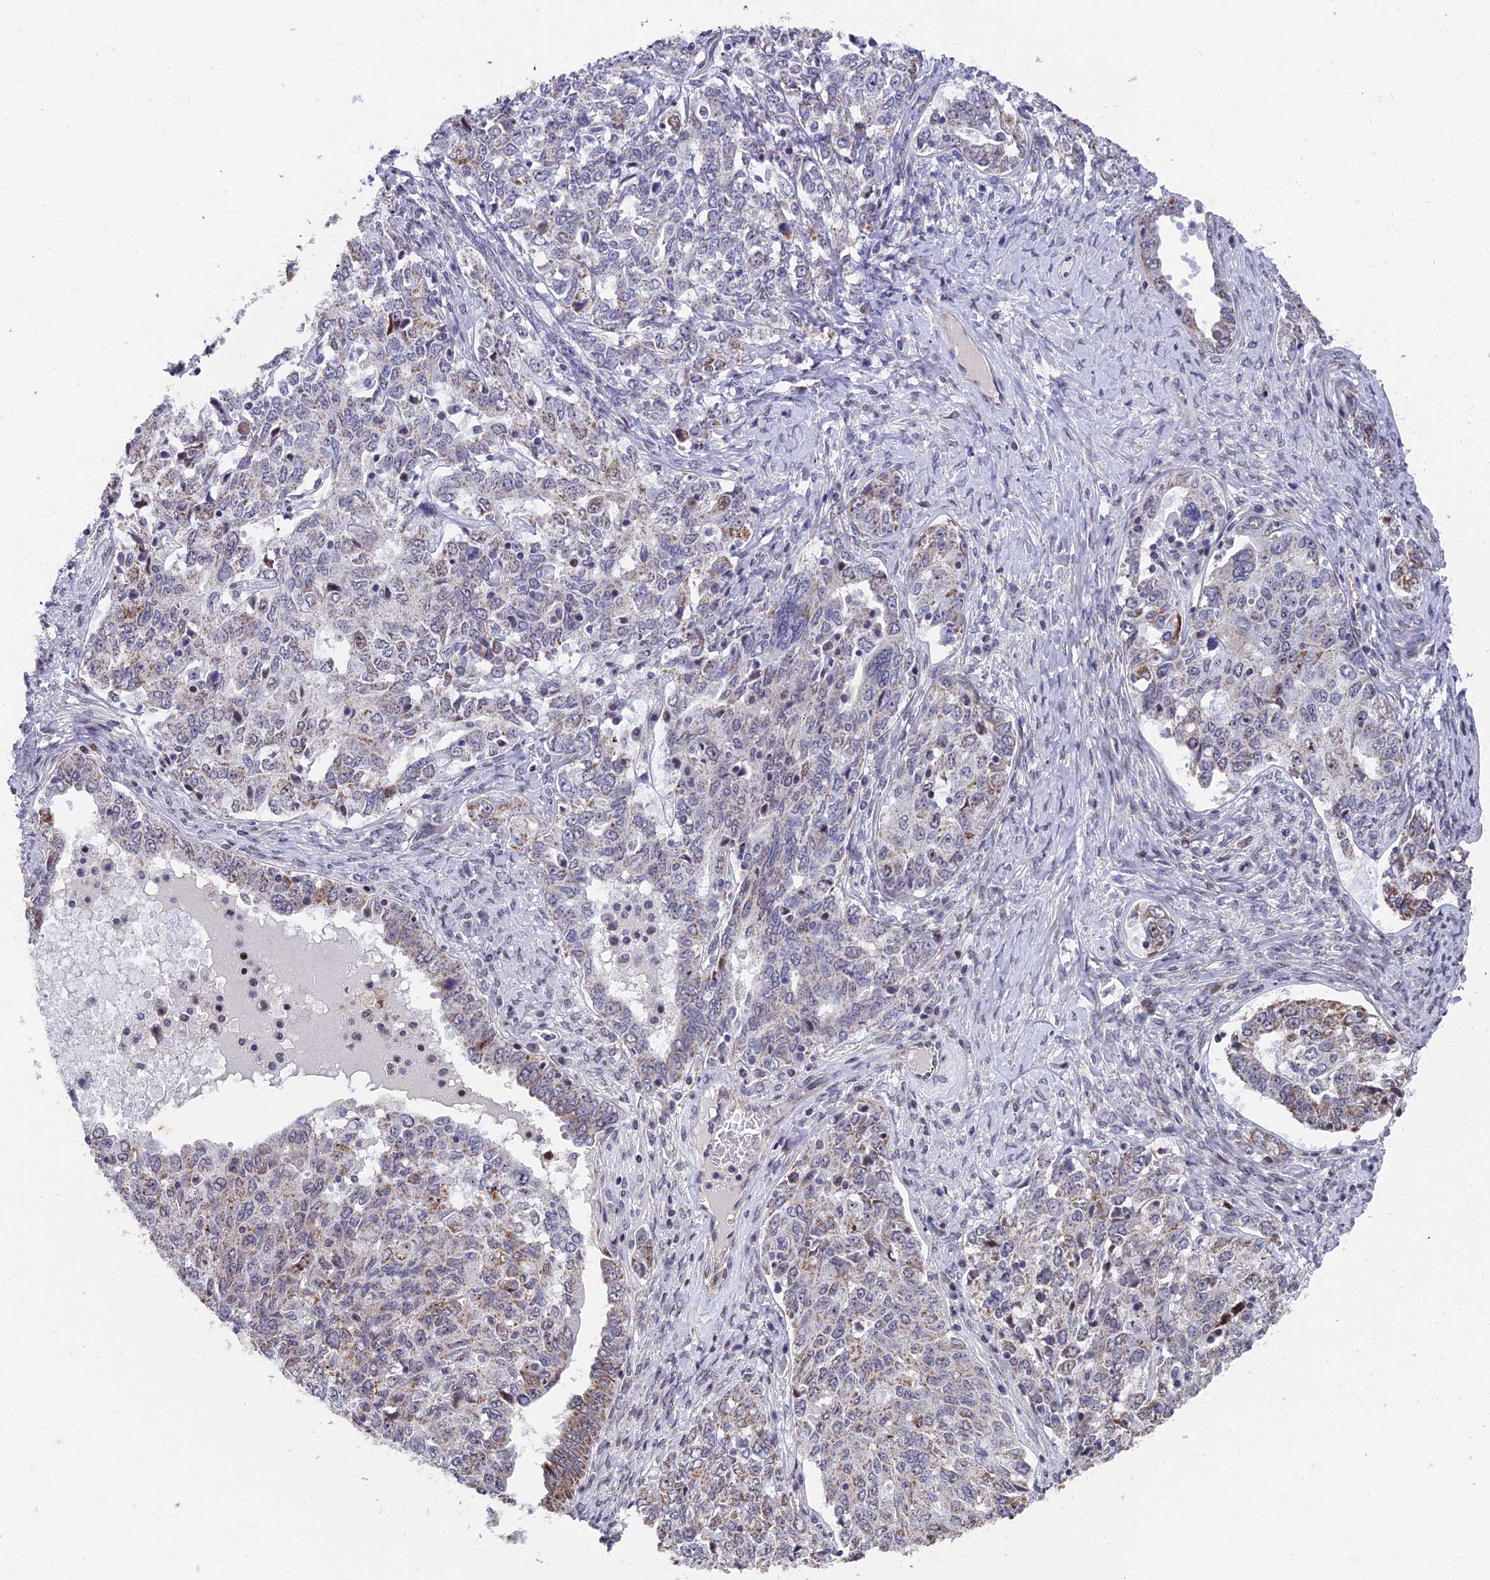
{"staining": {"intensity": "moderate", "quantity": "<25%", "location": "cytoplasmic/membranous"}, "tissue": "ovarian cancer", "cell_type": "Tumor cells", "image_type": "cancer", "snomed": [{"axis": "morphology", "description": "Carcinoma, endometroid"}, {"axis": "topography", "description": "Ovary"}], "caption": "A brown stain highlights moderate cytoplasmic/membranous expression of a protein in ovarian cancer (endometroid carcinoma) tumor cells.", "gene": "XKR9", "patient": {"sex": "female", "age": 62}}